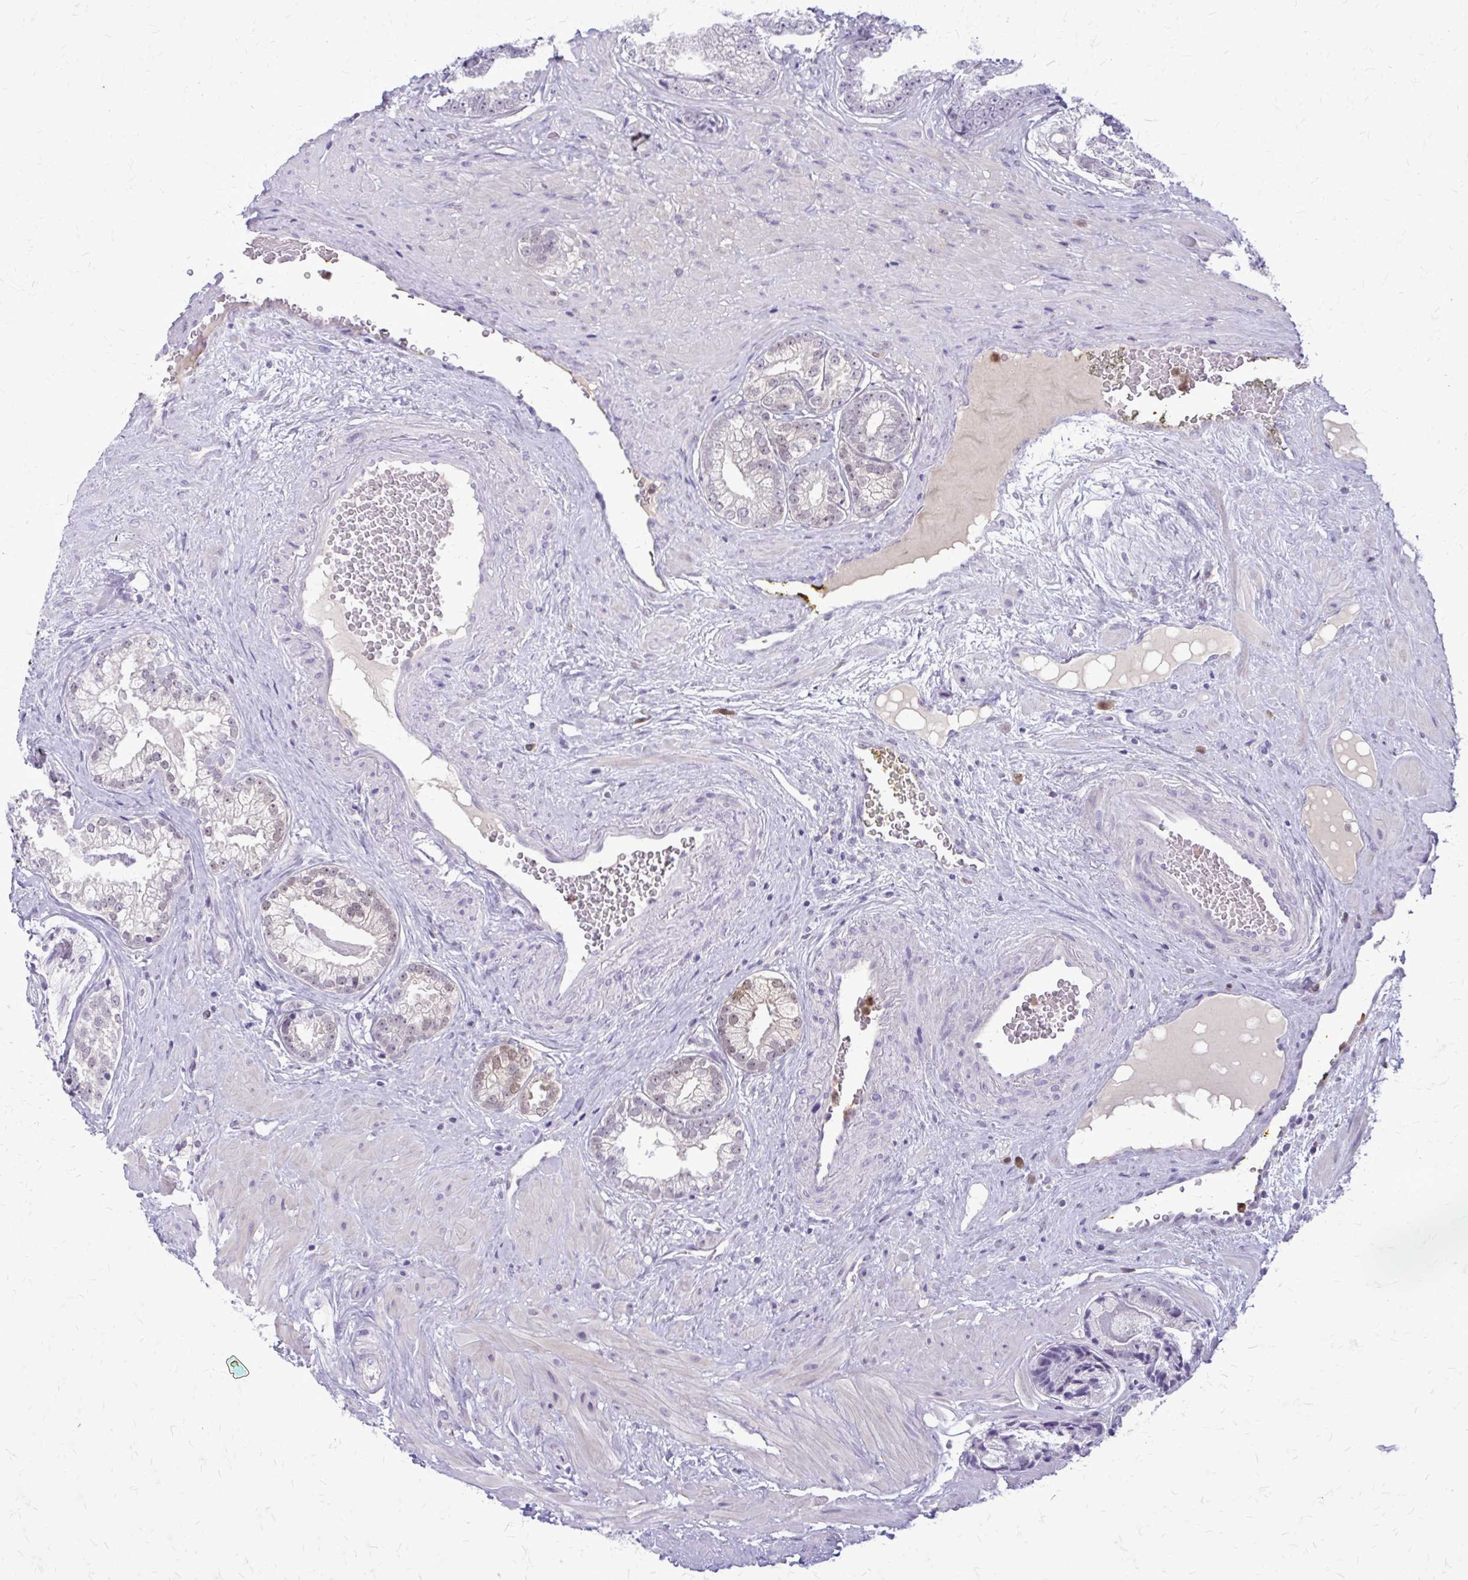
{"staining": {"intensity": "weak", "quantity": "<25%", "location": "nuclear"}, "tissue": "prostate cancer", "cell_type": "Tumor cells", "image_type": "cancer", "snomed": [{"axis": "morphology", "description": "Adenocarcinoma, Low grade"}, {"axis": "topography", "description": "Prostate"}], "caption": "Tumor cells show no significant expression in prostate cancer (adenocarcinoma (low-grade)).", "gene": "GLRX", "patient": {"sex": "male", "age": 61}}